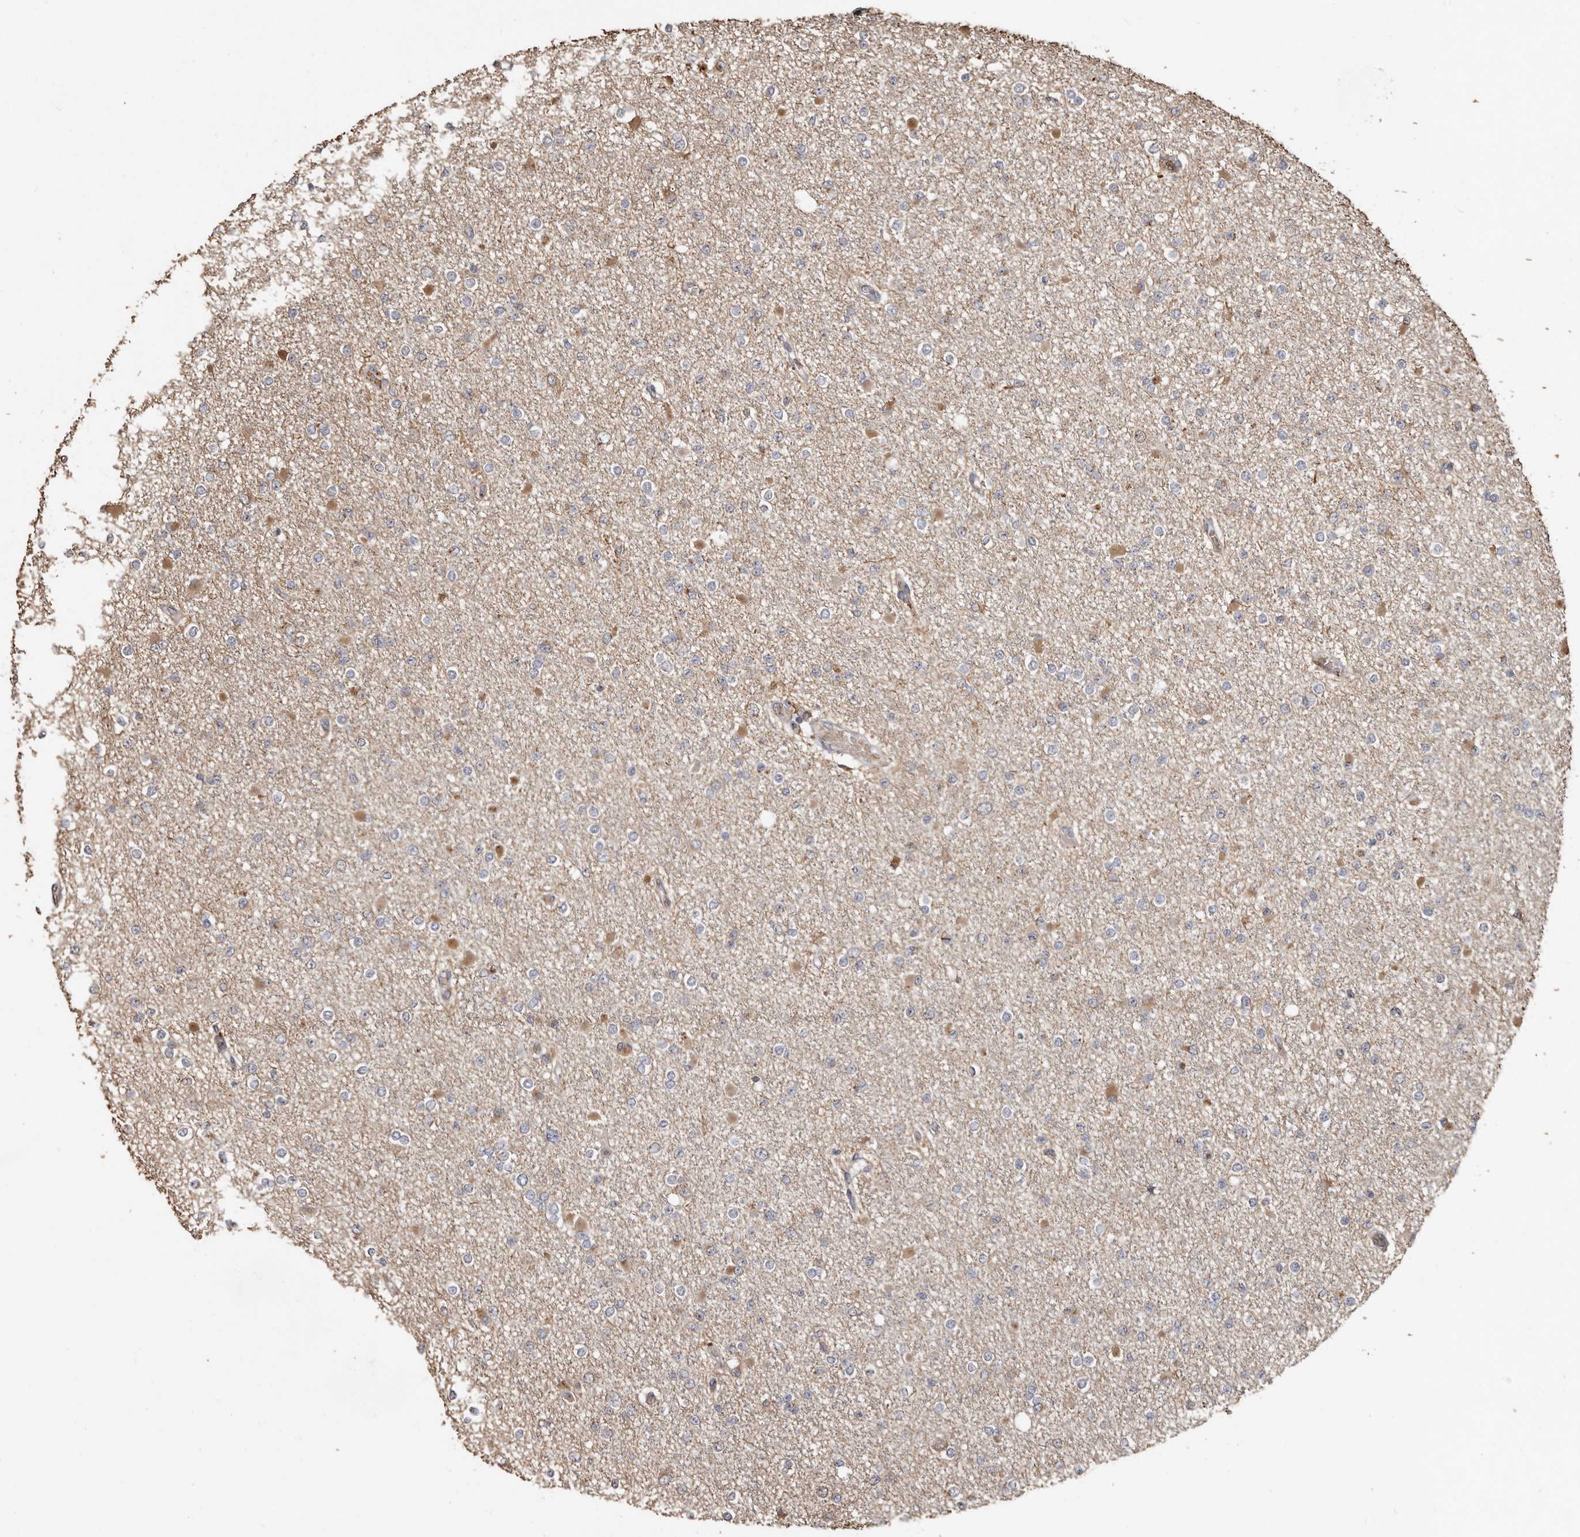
{"staining": {"intensity": "negative", "quantity": "none", "location": "none"}, "tissue": "glioma", "cell_type": "Tumor cells", "image_type": "cancer", "snomed": [{"axis": "morphology", "description": "Glioma, malignant, Low grade"}, {"axis": "topography", "description": "Brain"}], "caption": "The micrograph displays no staining of tumor cells in low-grade glioma (malignant). (DAB immunohistochemistry (IHC) visualized using brightfield microscopy, high magnification).", "gene": "ENTREP1", "patient": {"sex": "female", "age": 22}}